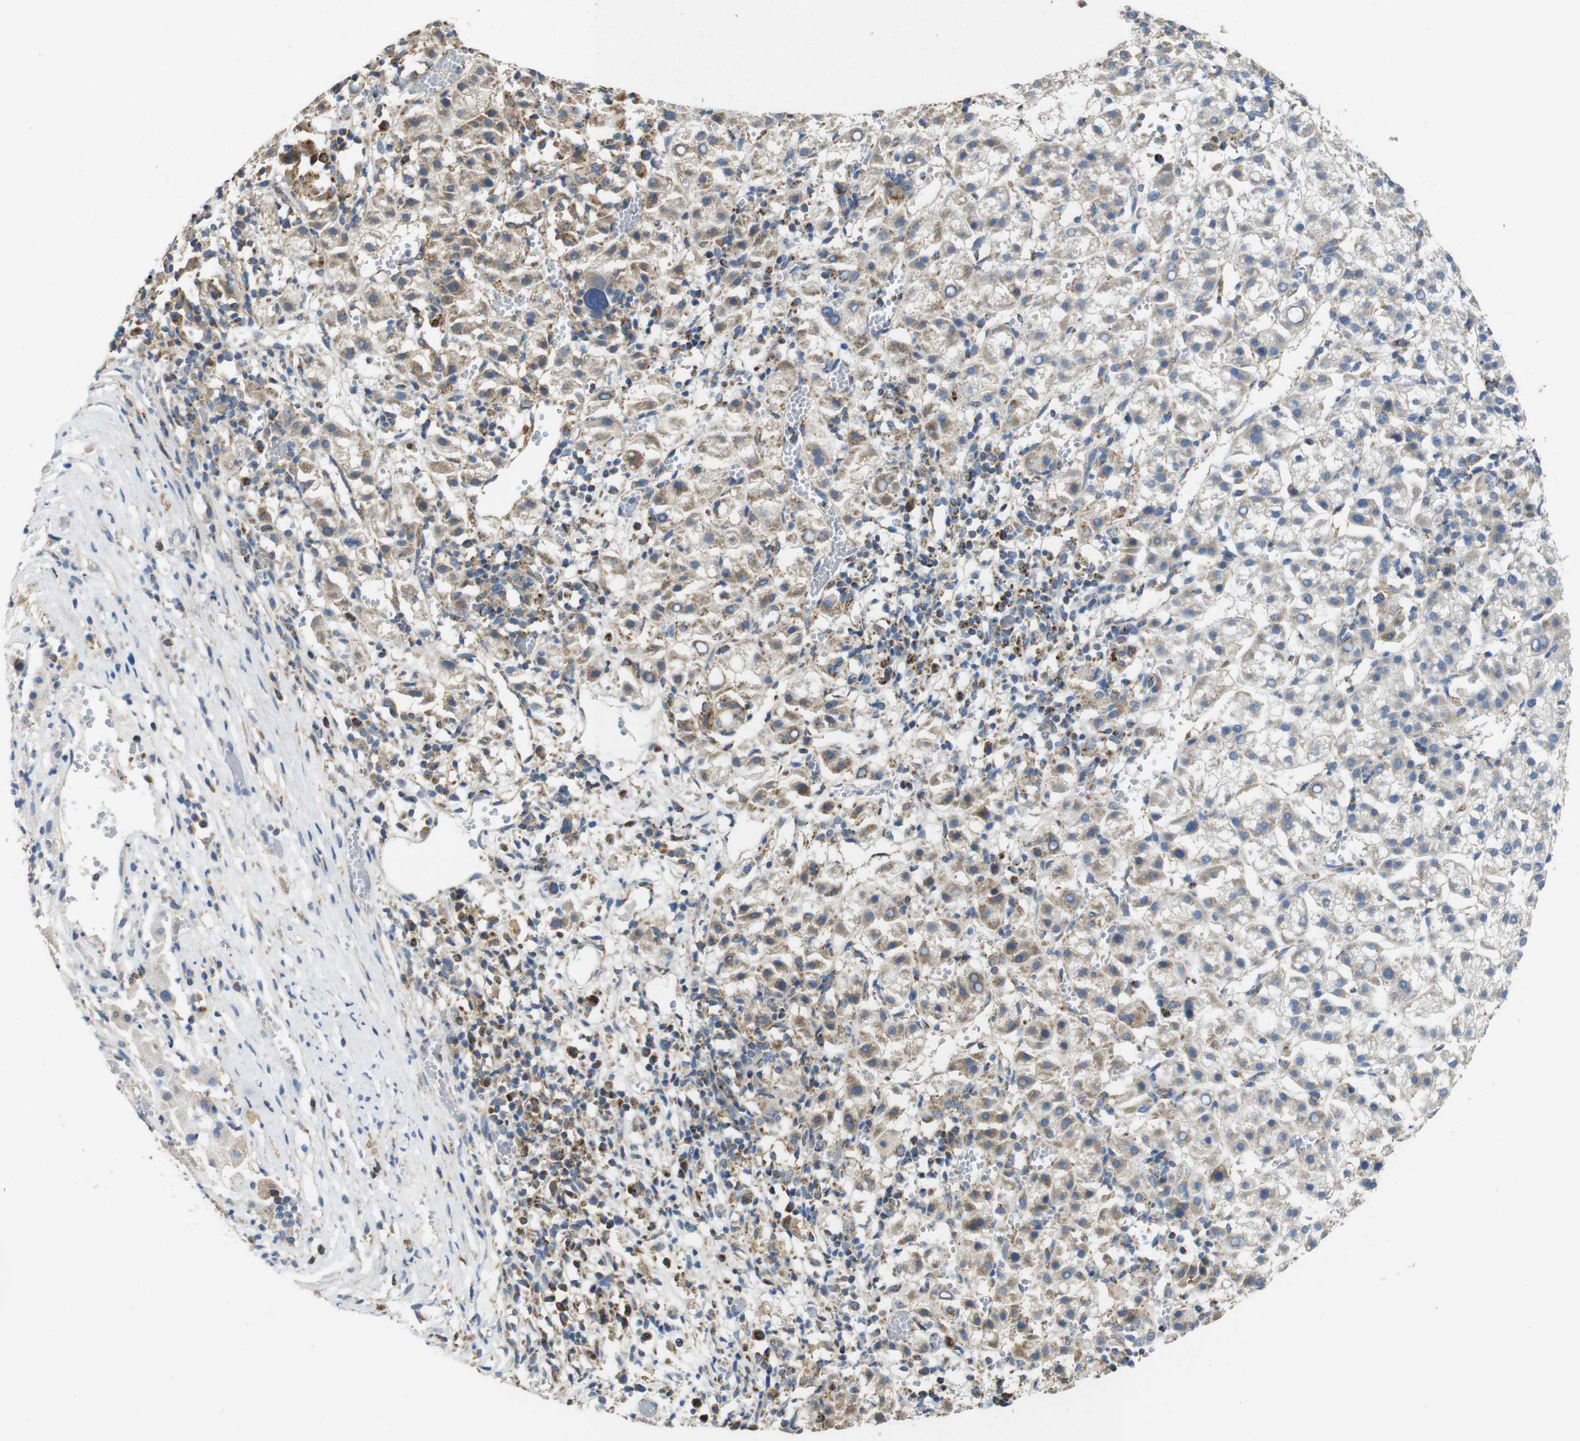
{"staining": {"intensity": "weak", "quantity": "25%-75%", "location": "cytoplasmic/membranous"}, "tissue": "liver cancer", "cell_type": "Tumor cells", "image_type": "cancer", "snomed": [{"axis": "morphology", "description": "Carcinoma, Hepatocellular, NOS"}, {"axis": "topography", "description": "Liver"}], "caption": "This is an image of IHC staining of liver cancer (hepatocellular carcinoma), which shows weak expression in the cytoplasmic/membranous of tumor cells.", "gene": "CALHM2", "patient": {"sex": "female", "age": 58}}